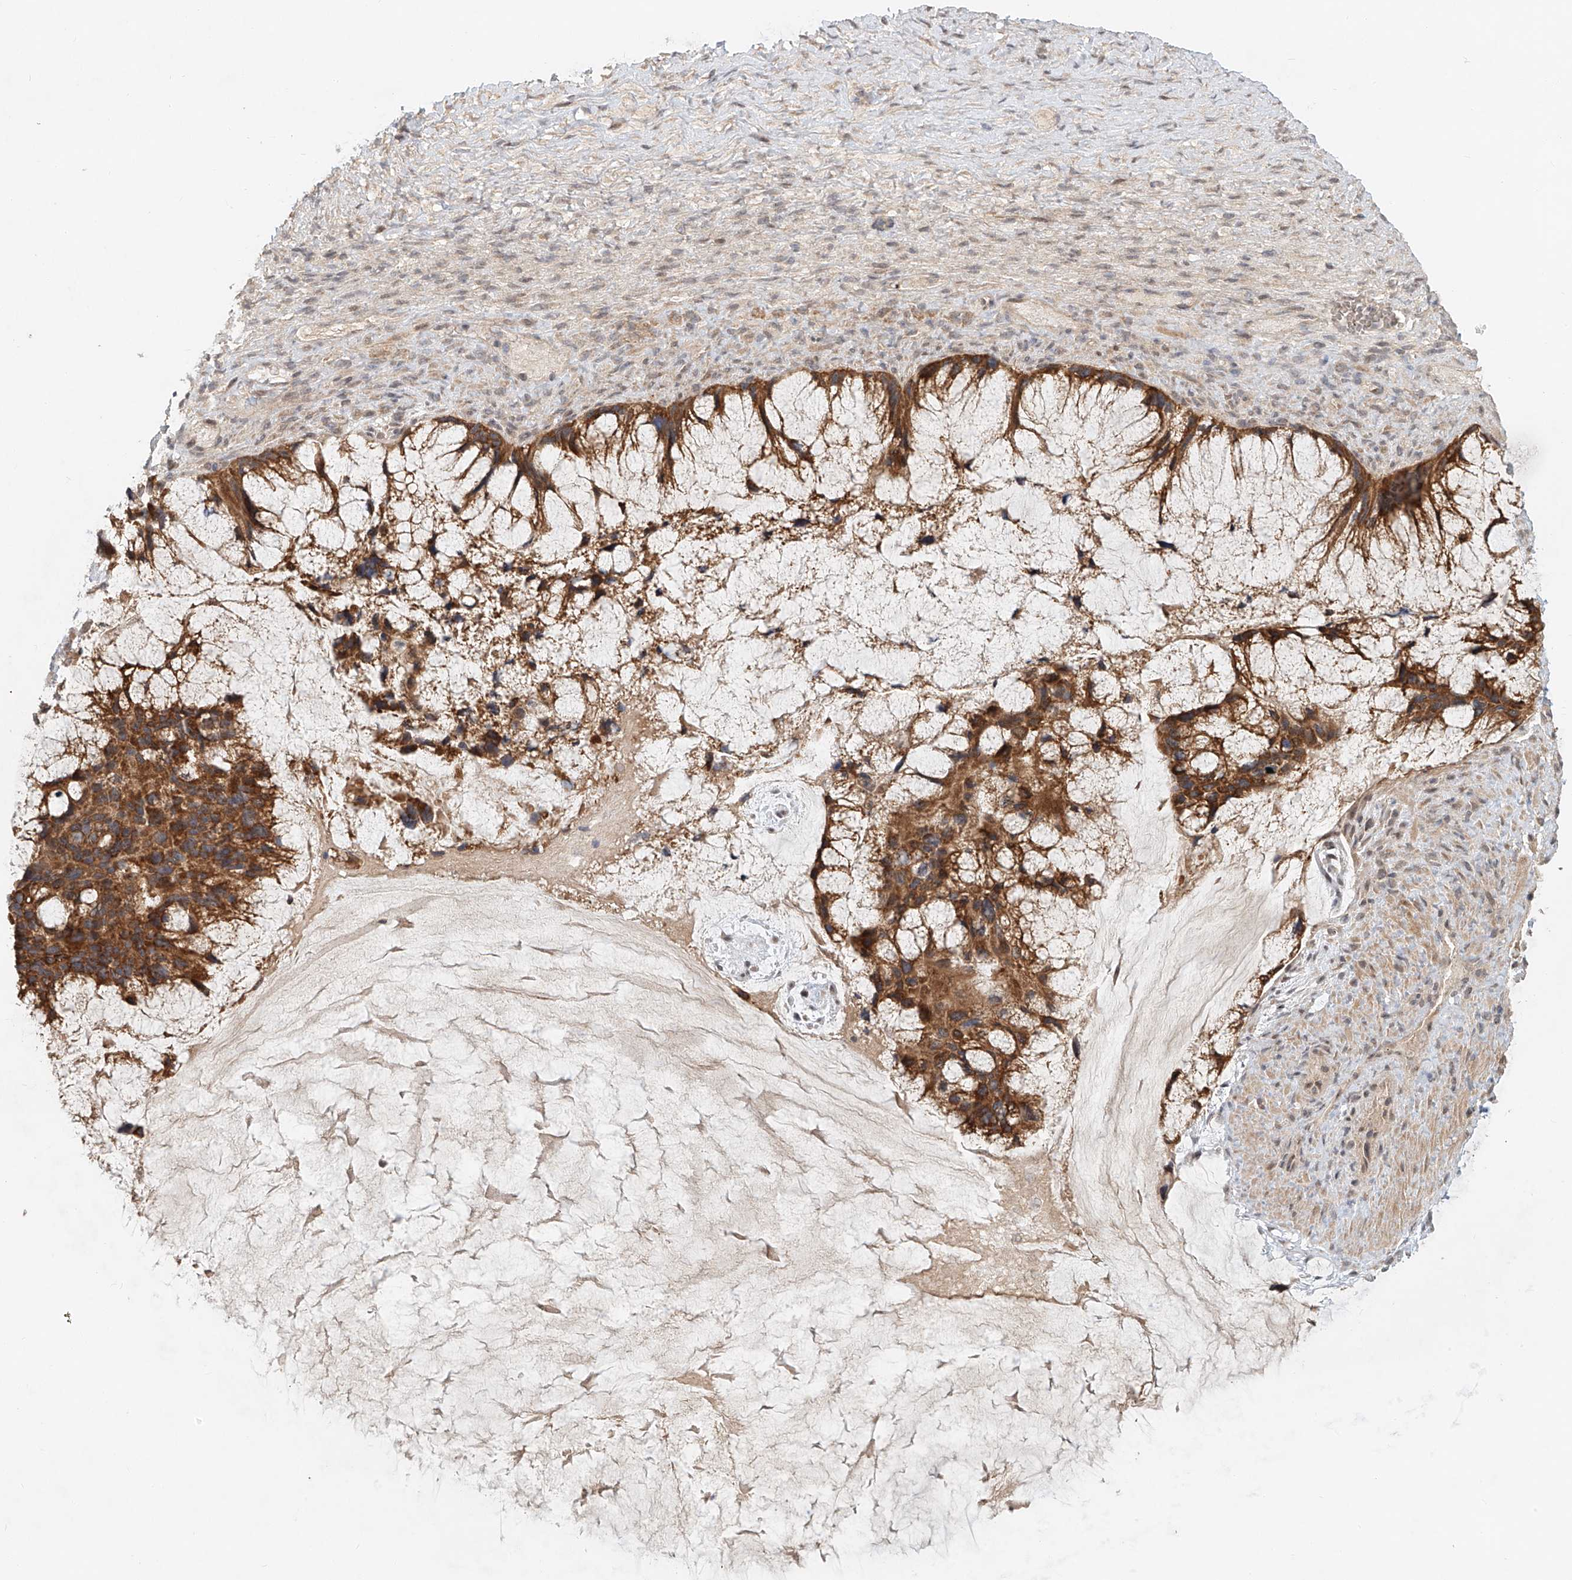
{"staining": {"intensity": "moderate", "quantity": ">75%", "location": "cytoplasmic/membranous"}, "tissue": "ovarian cancer", "cell_type": "Tumor cells", "image_type": "cancer", "snomed": [{"axis": "morphology", "description": "Cystadenocarcinoma, mucinous, NOS"}, {"axis": "topography", "description": "Ovary"}], "caption": "This is an image of immunohistochemistry staining of ovarian cancer, which shows moderate positivity in the cytoplasmic/membranous of tumor cells.", "gene": "TMEM61", "patient": {"sex": "female", "age": 37}}